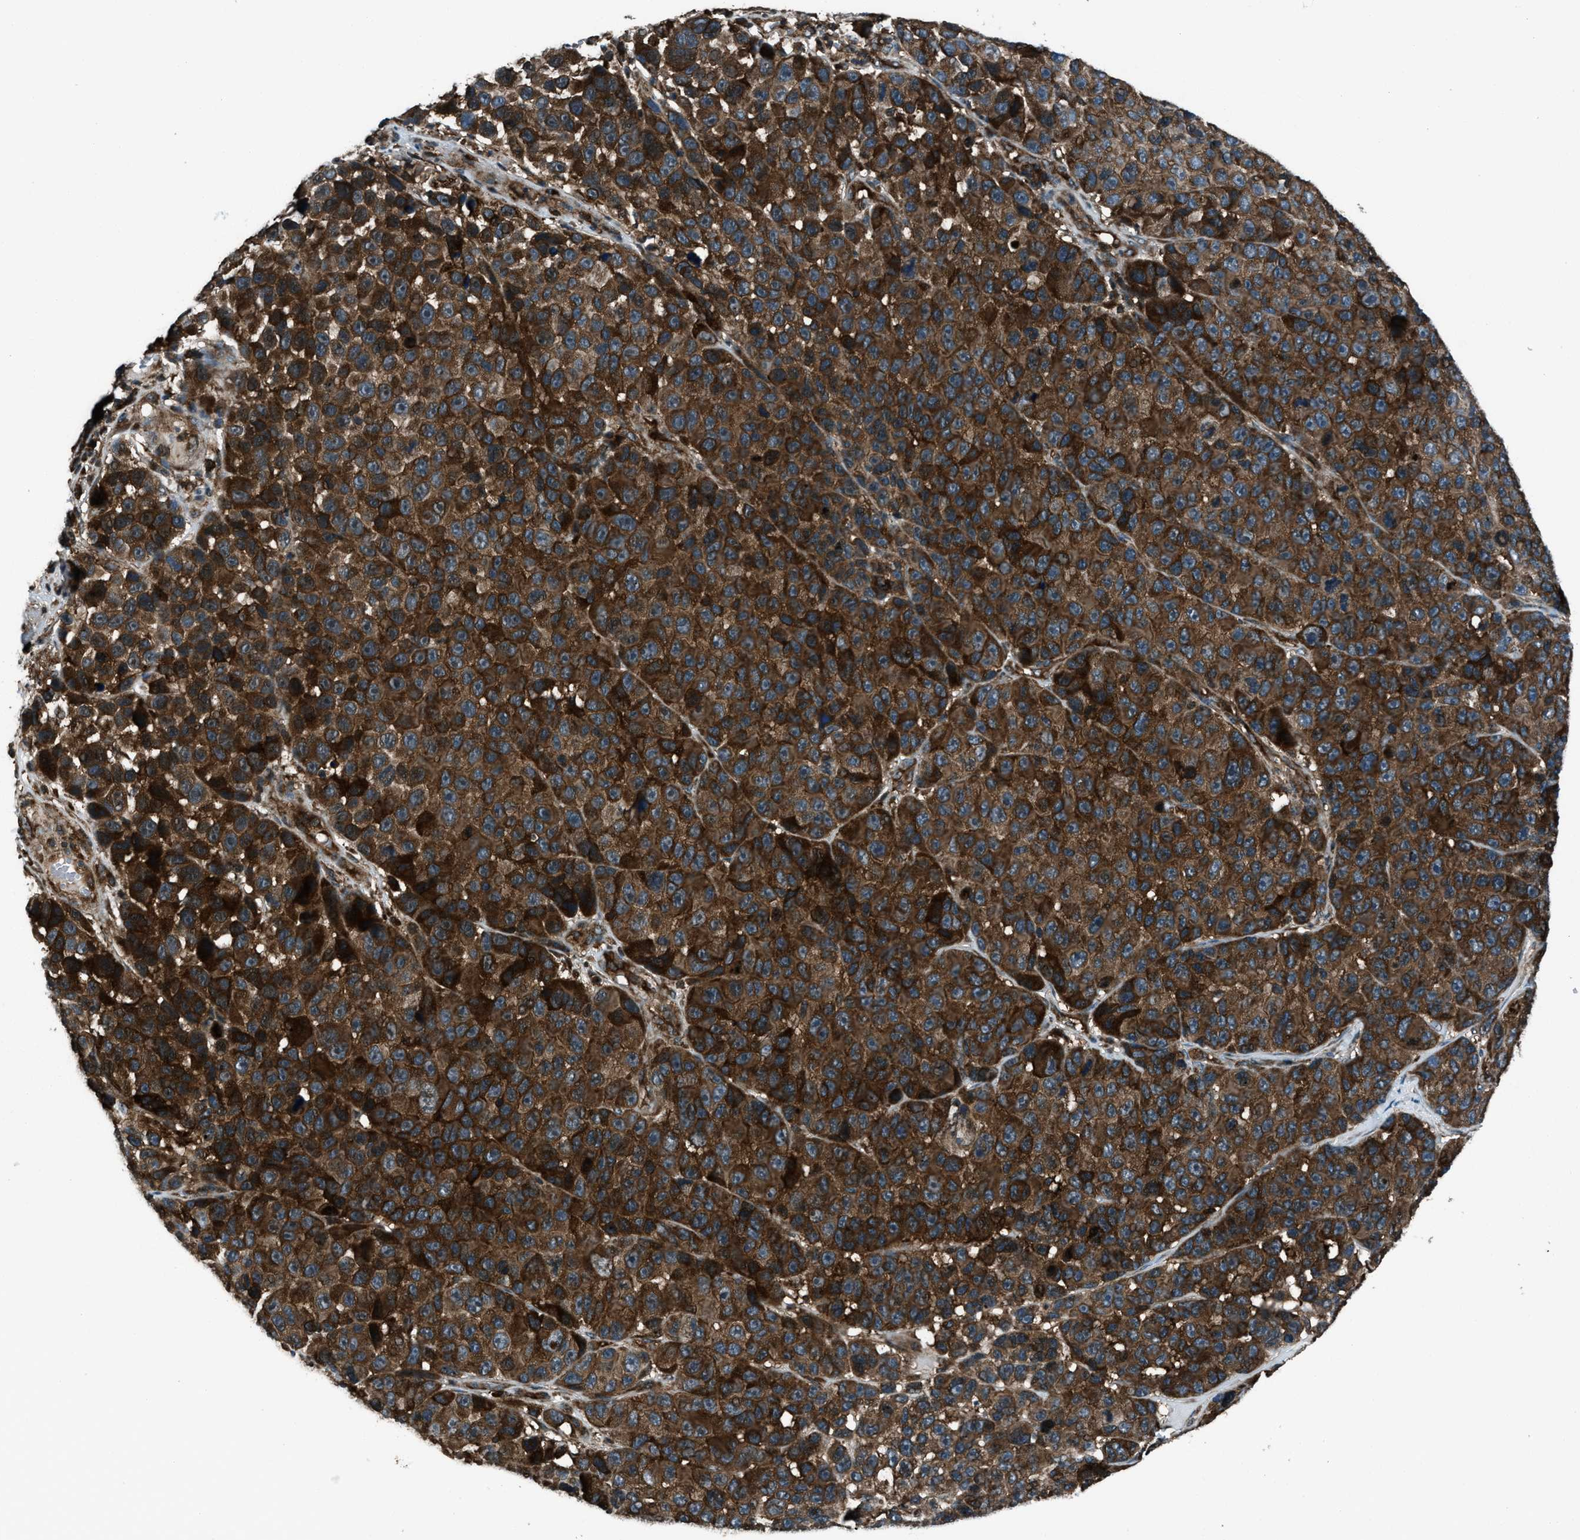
{"staining": {"intensity": "strong", "quantity": ">75%", "location": "cytoplasmic/membranous"}, "tissue": "melanoma", "cell_type": "Tumor cells", "image_type": "cancer", "snomed": [{"axis": "morphology", "description": "Malignant melanoma, NOS"}, {"axis": "topography", "description": "Skin"}], "caption": "Melanoma was stained to show a protein in brown. There is high levels of strong cytoplasmic/membranous positivity in about >75% of tumor cells. (DAB (3,3'-diaminobenzidine) IHC, brown staining for protein, blue staining for nuclei).", "gene": "SNX30", "patient": {"sex": "male", "age": 53}}